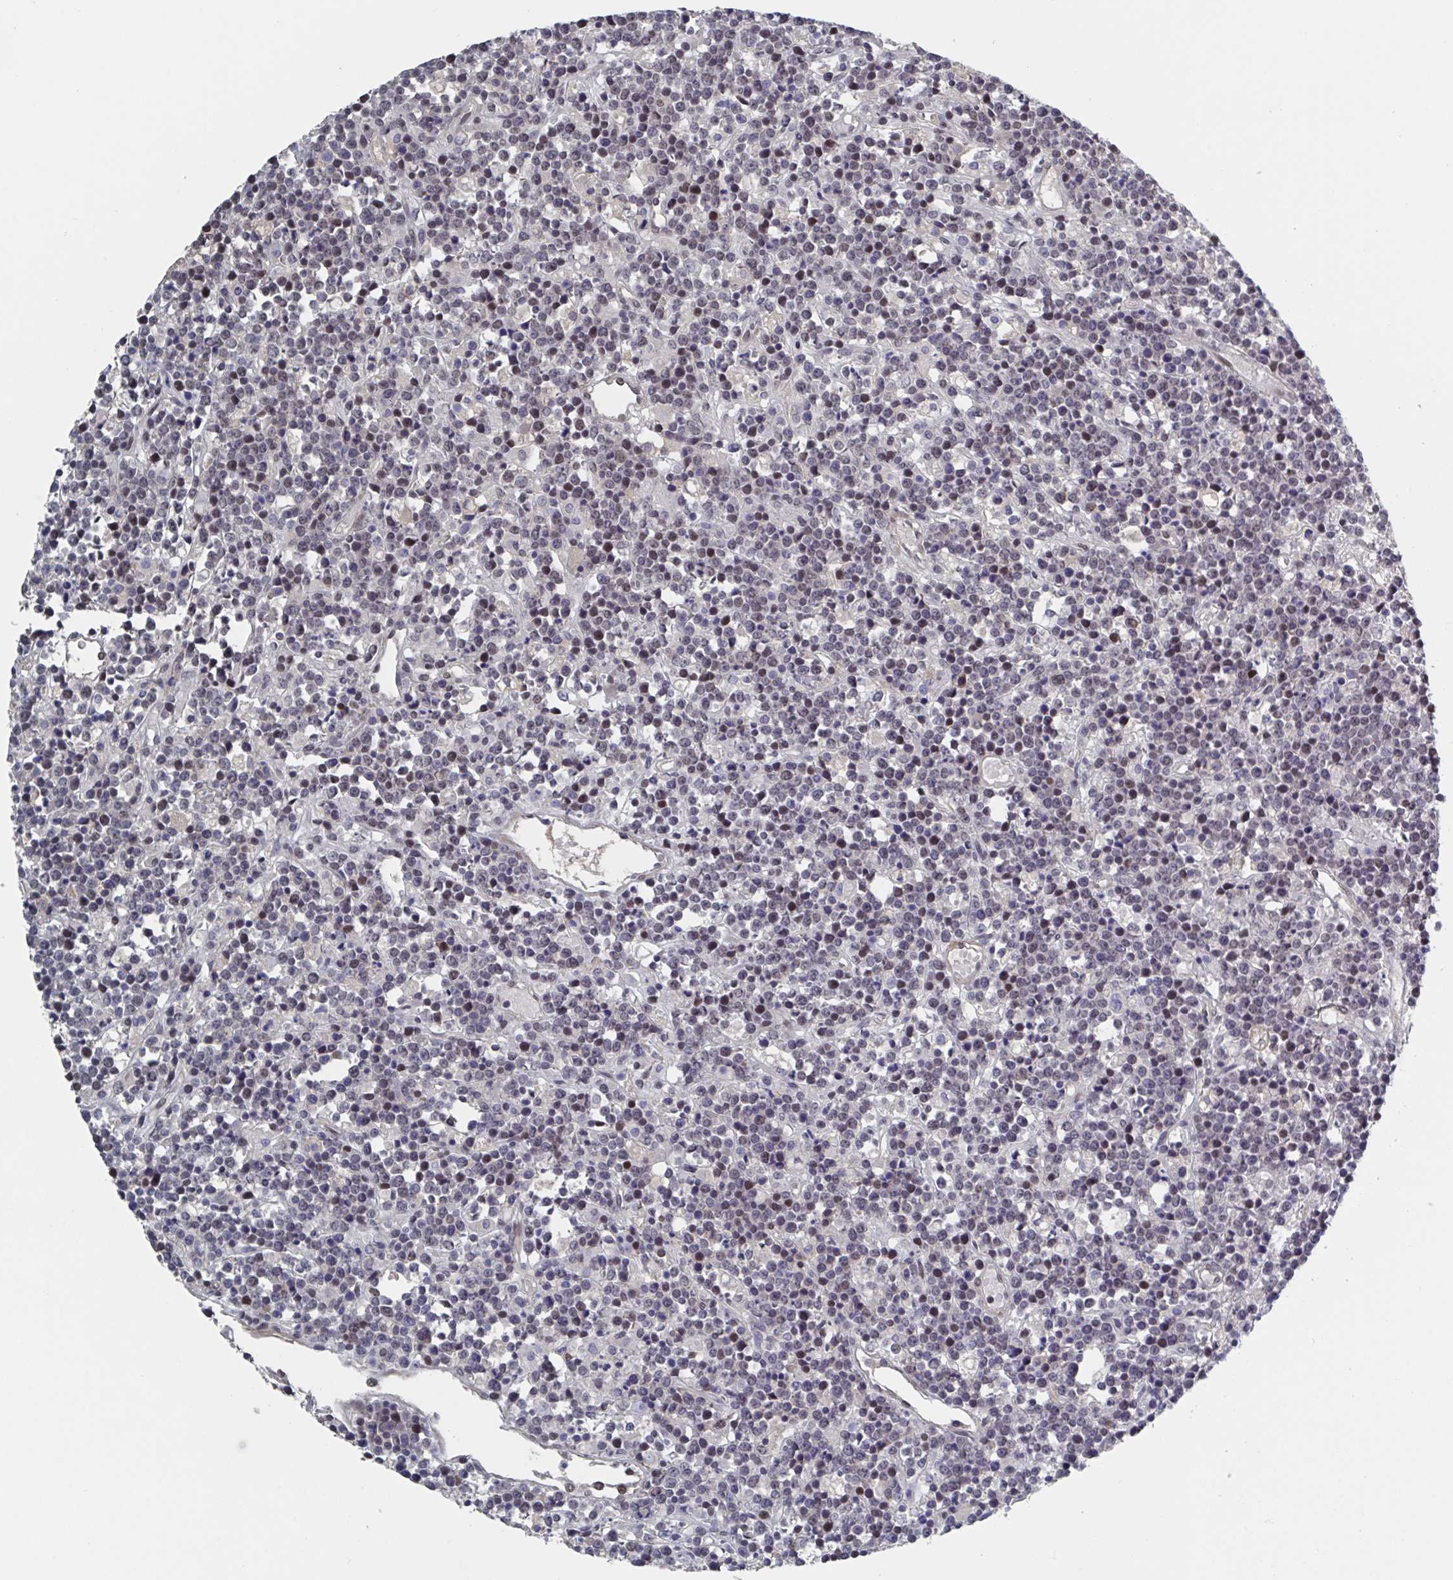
{"staining": {"intensity": "weak", "quantity": "25%-75%", "location": "nuclear"}, "tissue": "lymphoma", "cell_type": "Tumor cells", "image_type": "cancer", "snomed": [{"axis": "morphology", "description": "Malignant lymphoma, non-Hodgkin's type, High grade"}, {"axis": "topography", "description": "Ovary"}], "caption": "Immunohistochemistry of high-grade malignant lymphoma, non-Hodgkin's type demonstrates low levels of weak nuclear staining in about 25%-75% of tumor cells.", "gene": "BCL7B", "patient": {"sex": "female", "age": 56}}